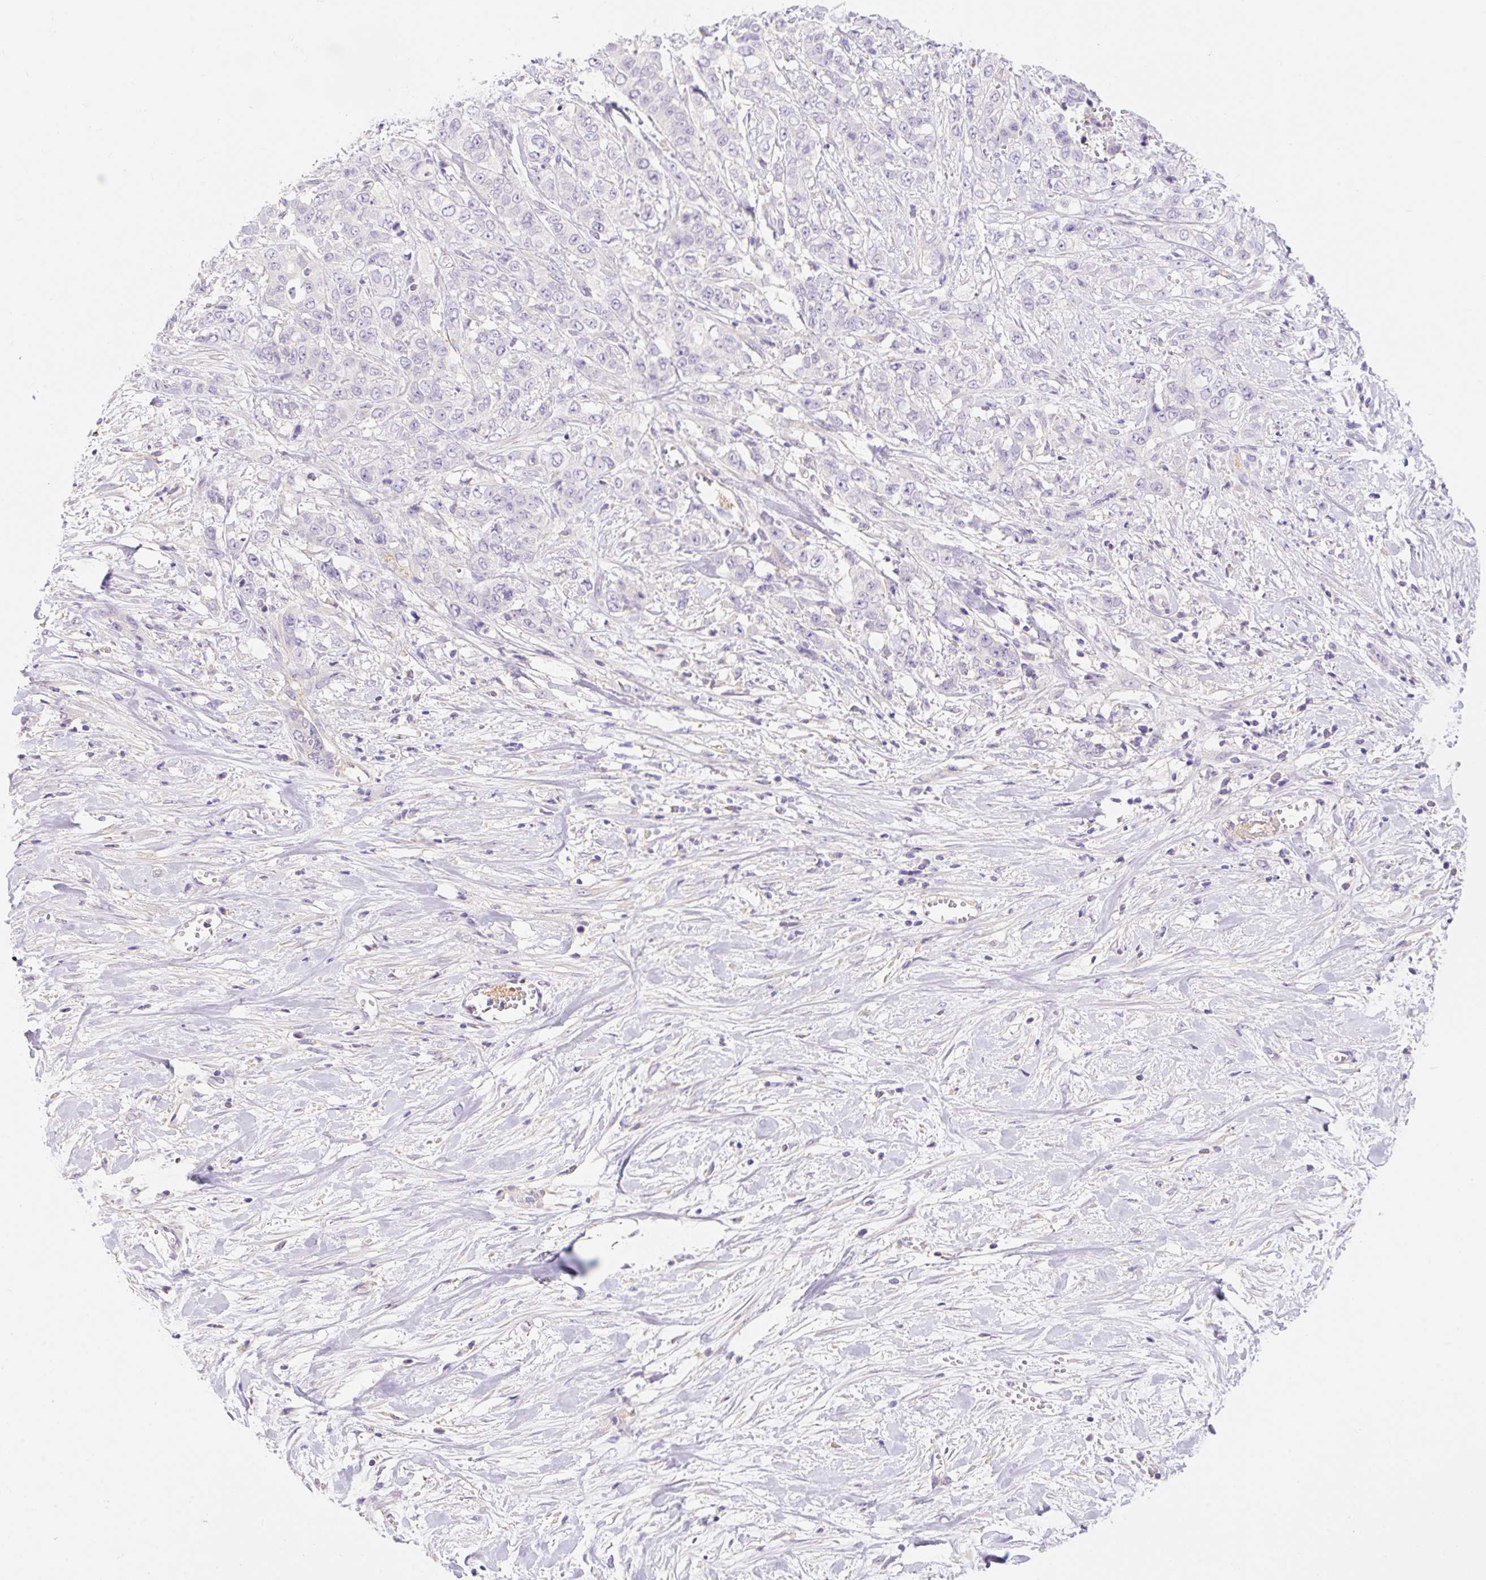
{"staining": {"intensity": "negative", "quantity": "none", "location": "none"}, "tissue": "stomach cancer", "cell_type": "Tumor cells", "image_type": "cancer", "snomed": [{"axis": "morphology", "description": "Adenocarcinoma, NOS"}, {"axis": "topography", "description": "Stomach, upper"}], "caption": "Immunohistochemistry histopathology image of neoplastic tissue: stomach cancer (adenocarcinoma) stained with DAB demonstrates no significant protein positivity in tumor cells.", "gene": "DENND5A", "patient": {"sex": "male", "age": 62}}